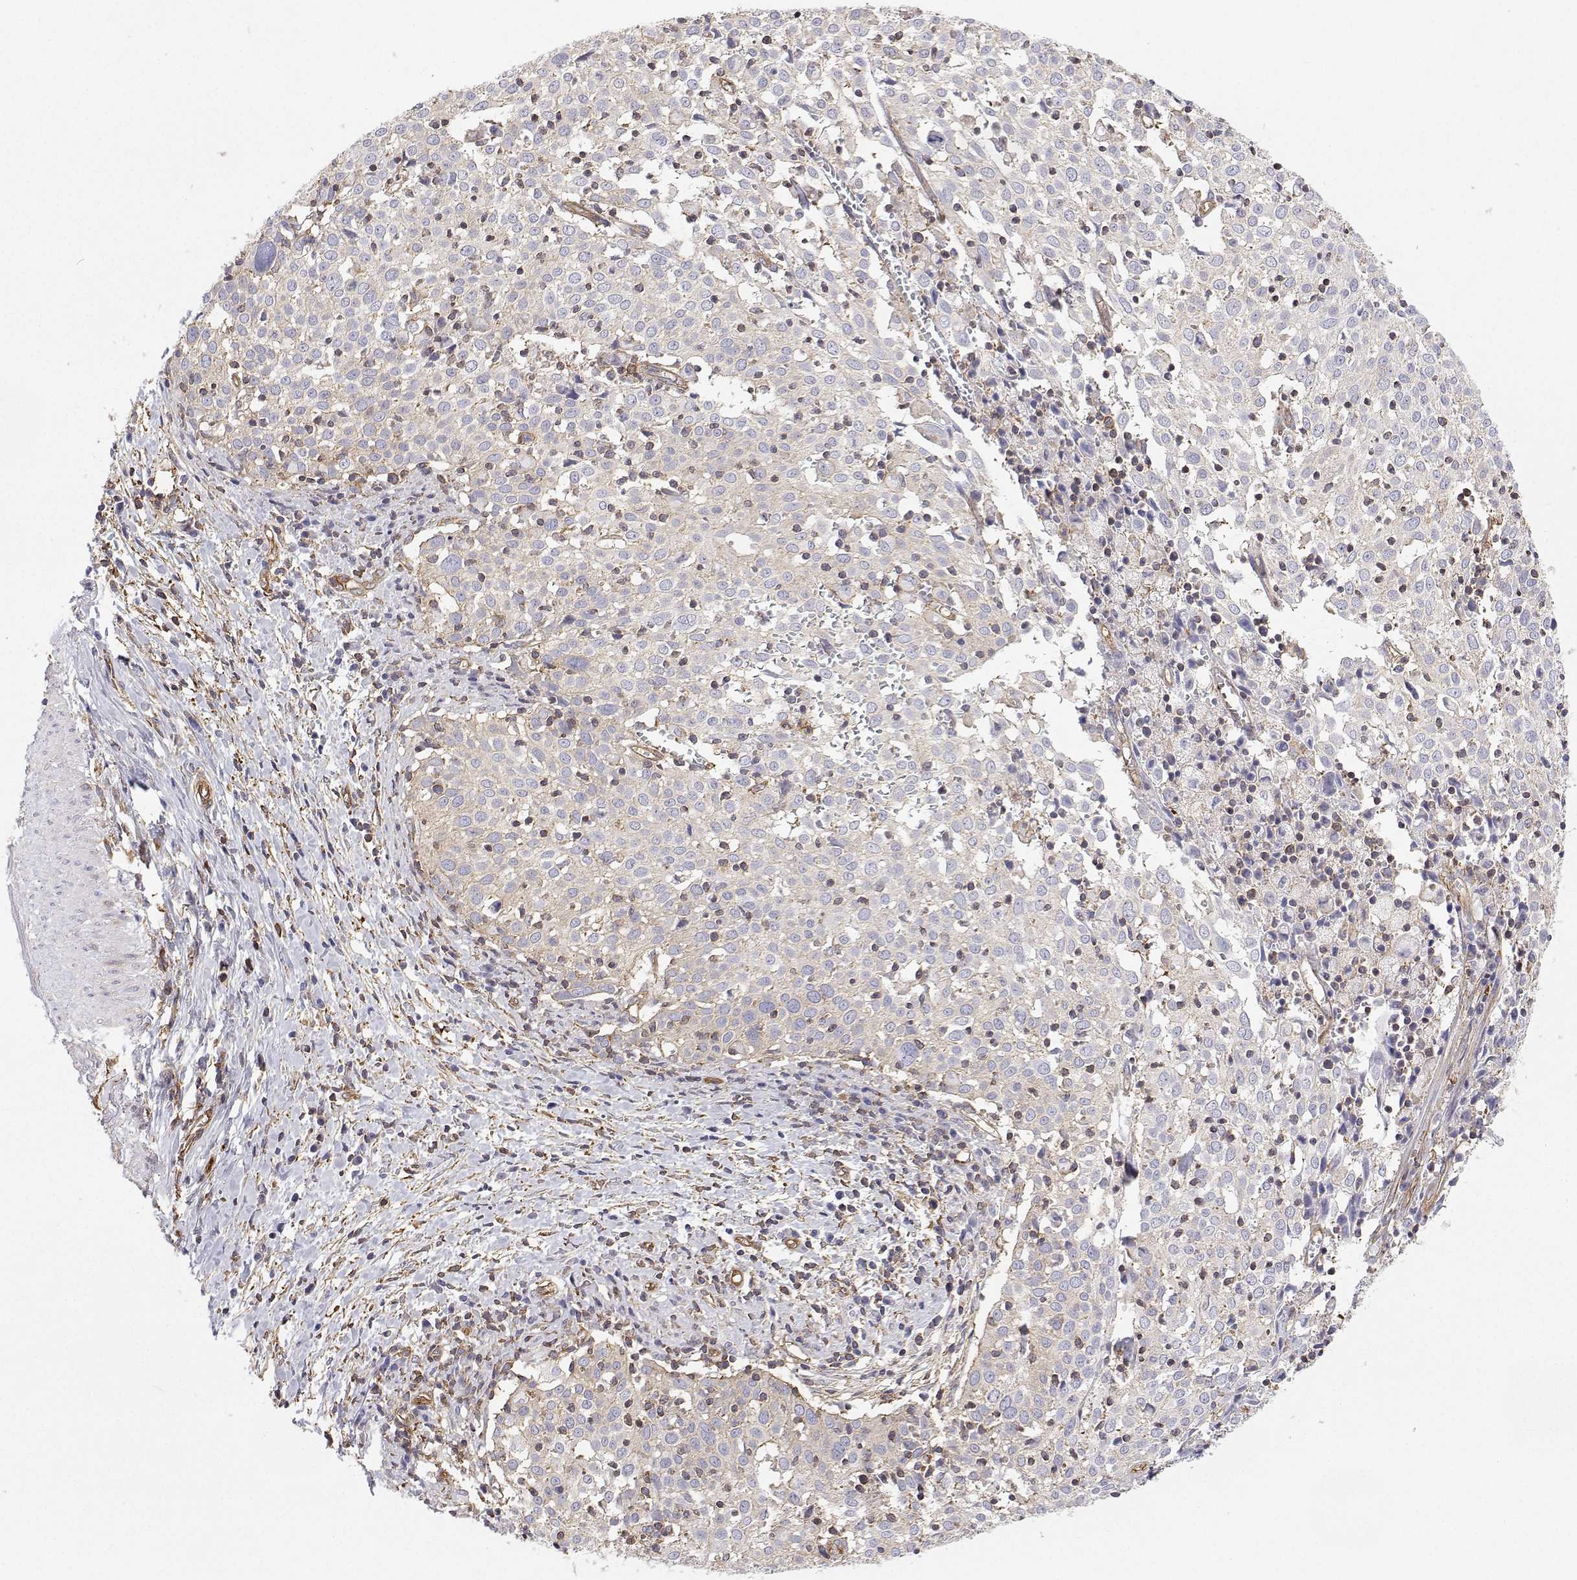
{"staining": {"intensity": "negative", "quantity": "none", "location": "none"}, "tissue": "cervical cancer", "cell_type": "Tumor cells", "image_type": "cancer", "snomed": [{"axis": "morphology", "description": "Squamous cell carcinoma, NOS"}, {"axis": "topography", "description": "Cervix"}], "caption": "Immunohistochemistry (IHC) histopathology image of human cervical cancer stained for a protein (brown), which demonstrates no expression in tumor cells.", "gene": "MYH9", "patient": {"sex": "female", "age": 39}}